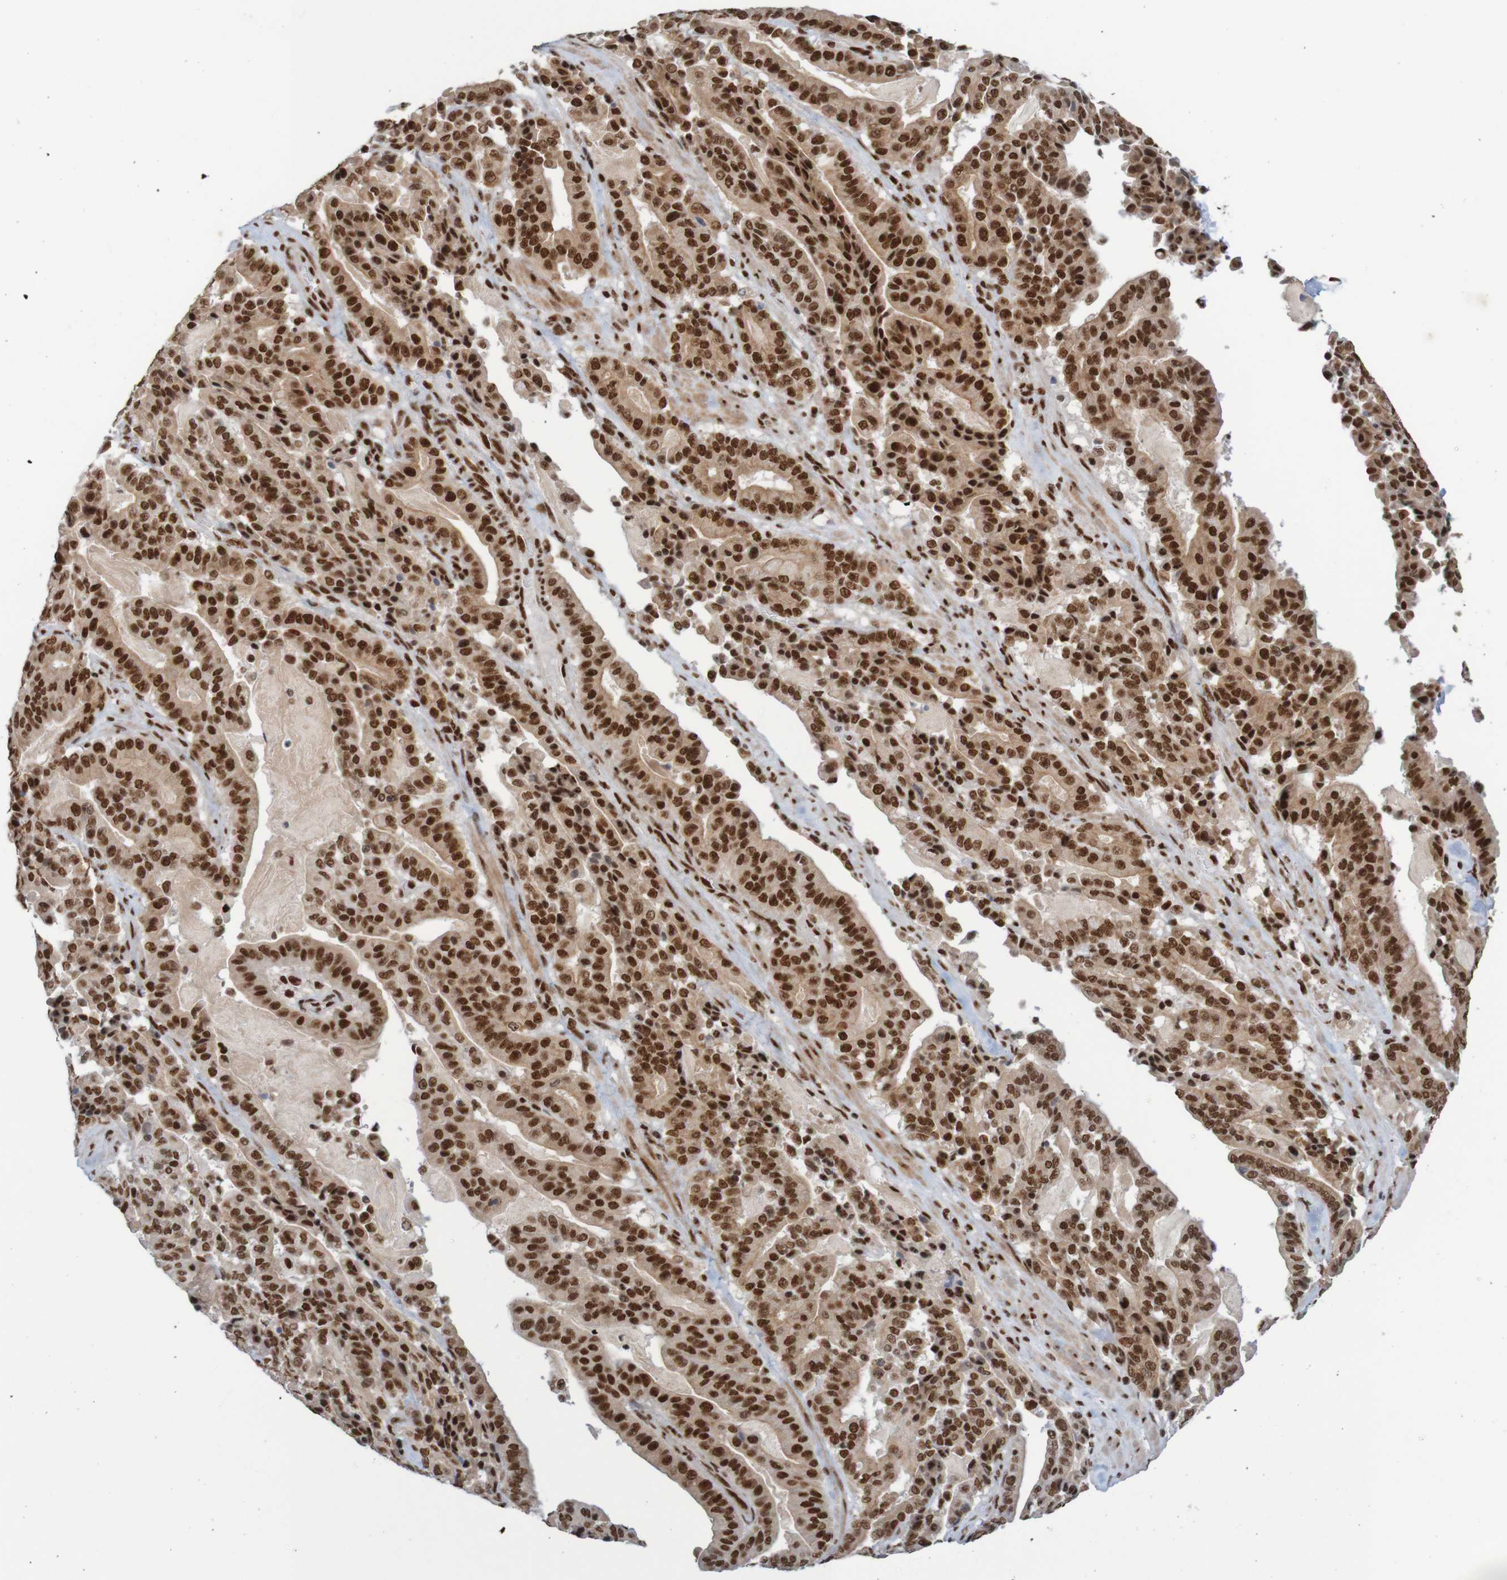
{"staining": {"intensity": "strong", "quantity": ">75%", "location": "nuclear"}, "tissue": "pancreatic cancer", "cell_type": "Tumor cells", "image_type": "cancer", "snomed": [{"axis": "morphology", "description": "Adenocarcinoma, NOS"}, {"axis": "topography", "description": "Pancreas"}], "caption": "DAB (3,3'-diaminobenzidine) immunohistochemical staining of human pancreatic cancer reveals strong nuclear protein staining in about >75% of tumor cells. Nuclei are stained in blue.", "gene": "THRAP3", "patient": {"sex": "male", "age": 63}}